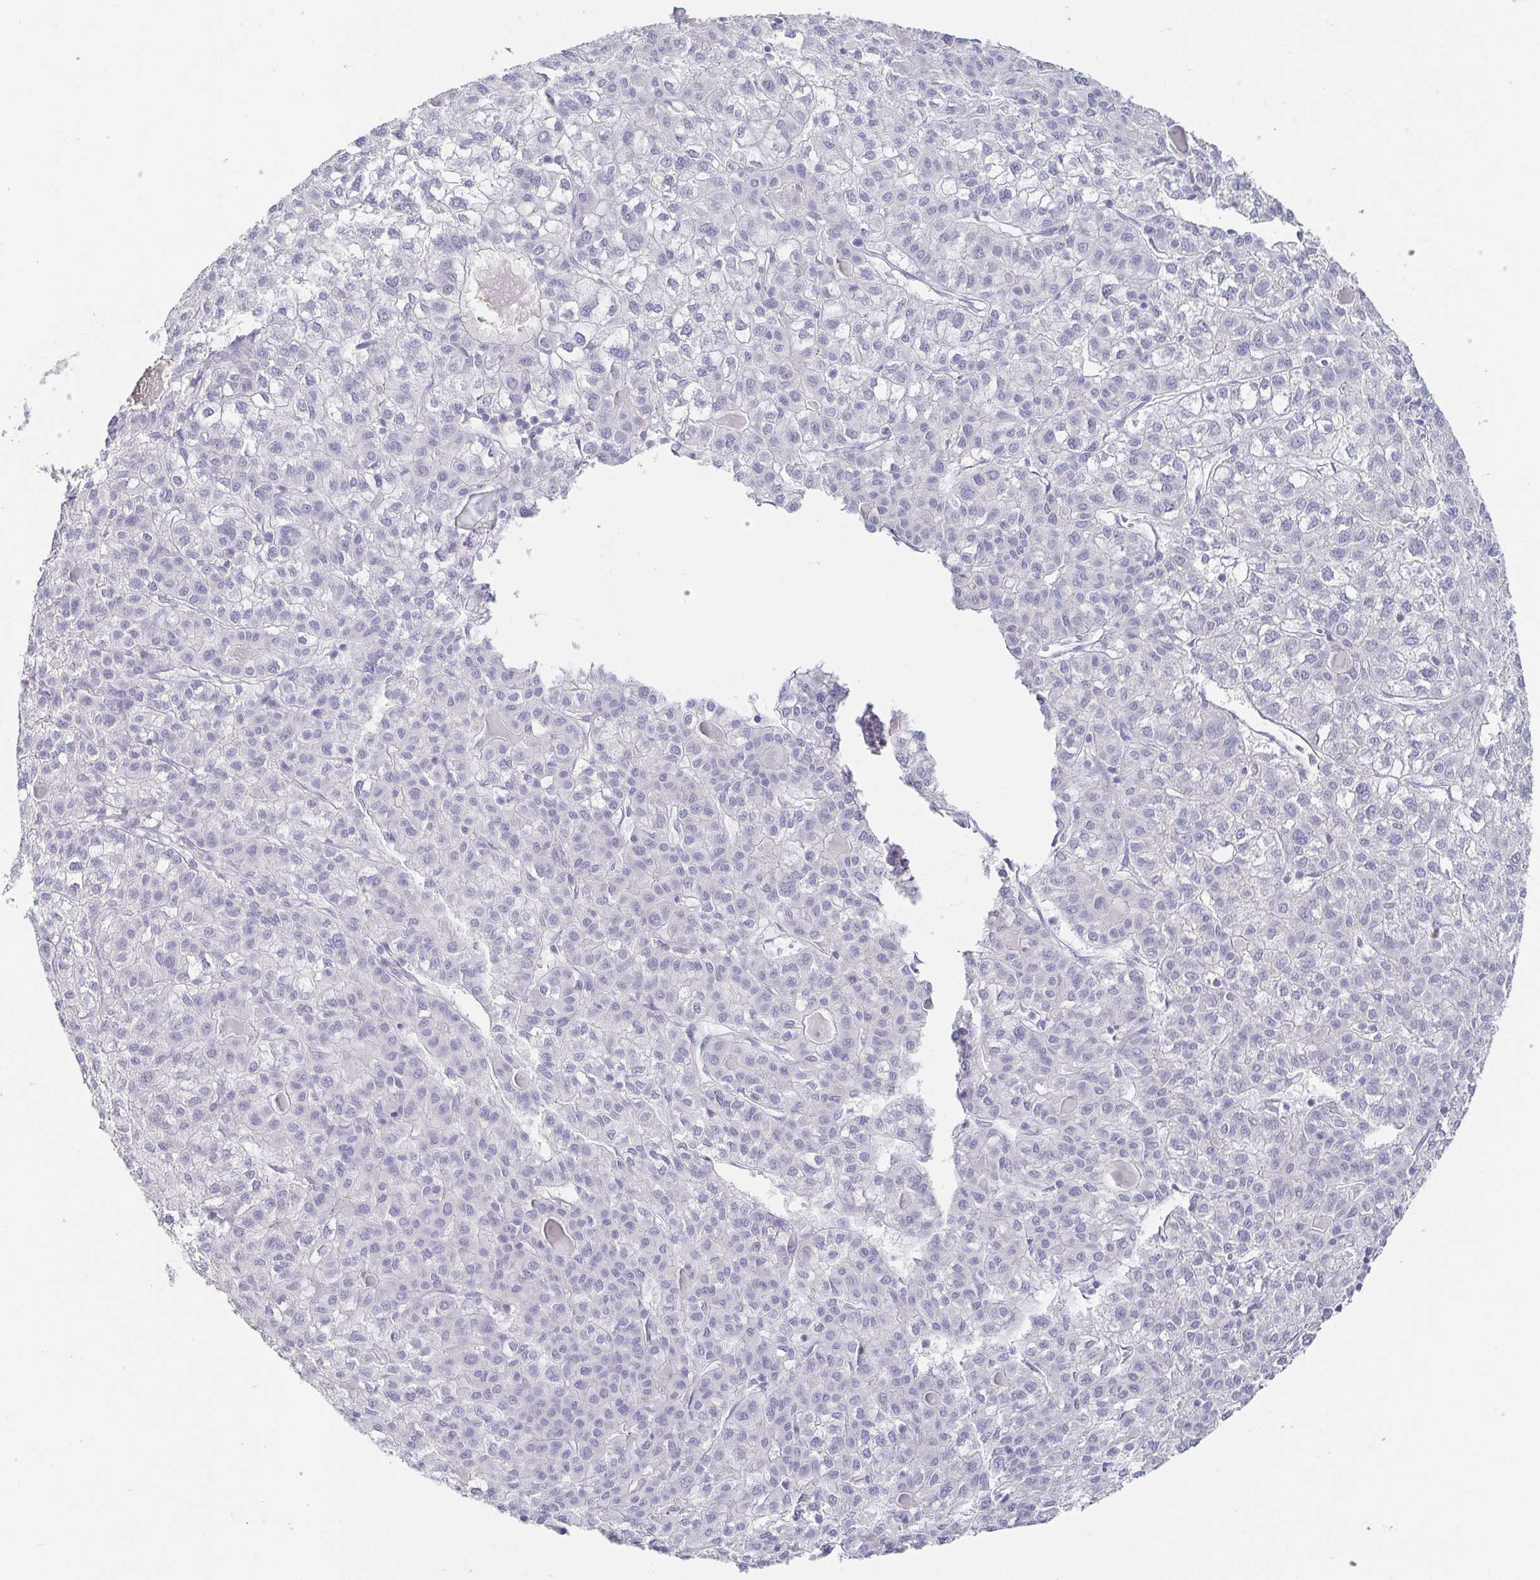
{"staining": {"intensity": "negative", "quantity": "none", "location": "none"}, "tissue": "liver cancer", "cell_type": "Tumor cells", "image_type": "cancer", "snomed": [{"axis": "morphology", "description": "Carcinoma, Hepatocellular, NOS"}, {"axis": "topography", "description": "Liver"}], "caption": "Image shows no significant protein expression in tumor cells of liver hepatocellular carcinoma.", "gene": "RHOV", "patient": {"sex": "female", "age": 43}}